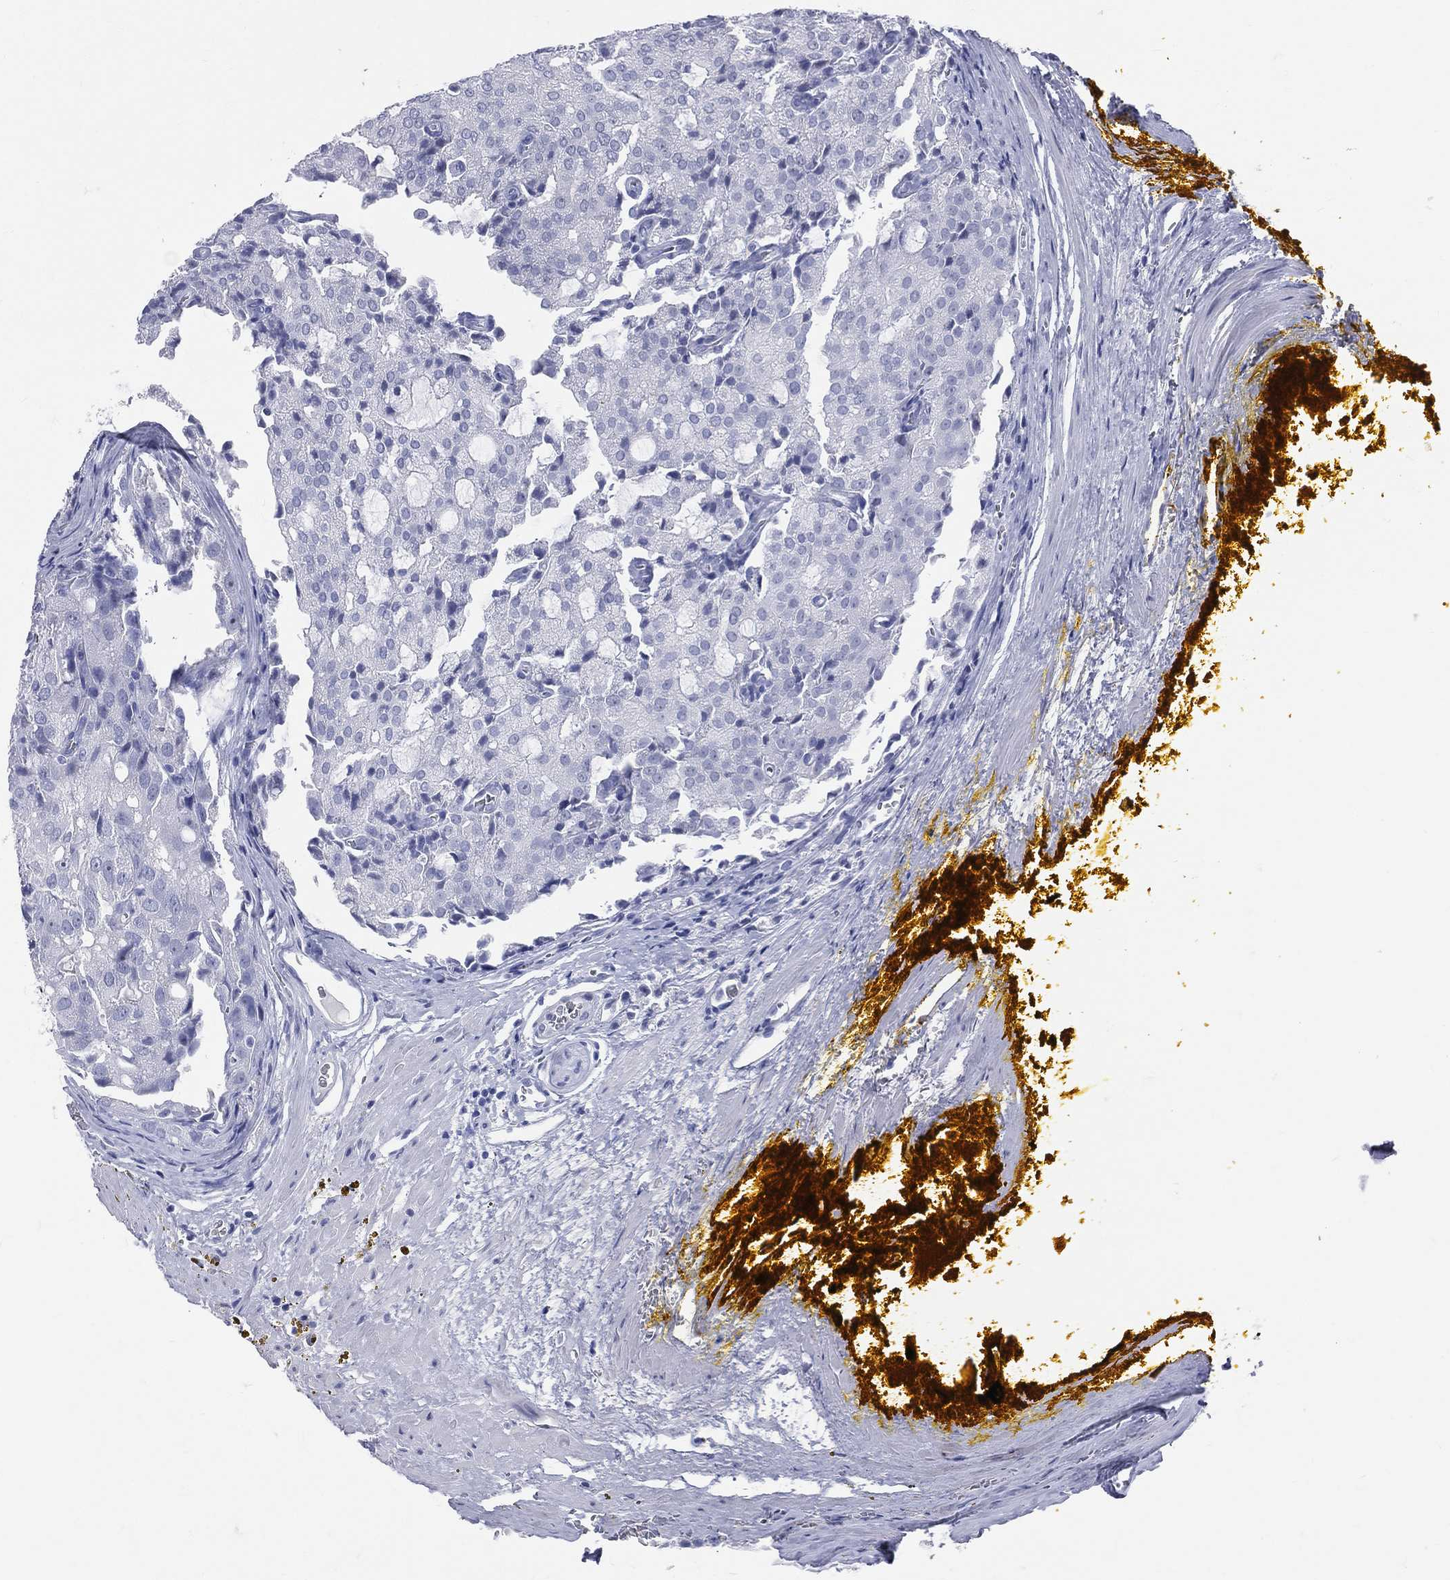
{"staining": {"intensity": "negative", "quantity": "none", "location": "none"}, "tissue": "prostate cancer", "cell_type": "Tumor cells", "image_type": "cancer", "snomed": [{"axis": "morphology", "description": "Adenocarcinoma, NOS"}, {"axis": "topography", "description": "Prostate and seminal vesicle, NOS"}, {"axis": "topography", "description": "Prostate"}], "caption": "This is a micrograph of IHC staining of adenocarcinoma (prostate), which shows no expression in tumor cells. (Brightfield microscopy of DAB (3,3'-diaminobenzidine) IHC at high magnification).", "gene": "CYLC1", "patient": {"sex": "male", "age": 67}}